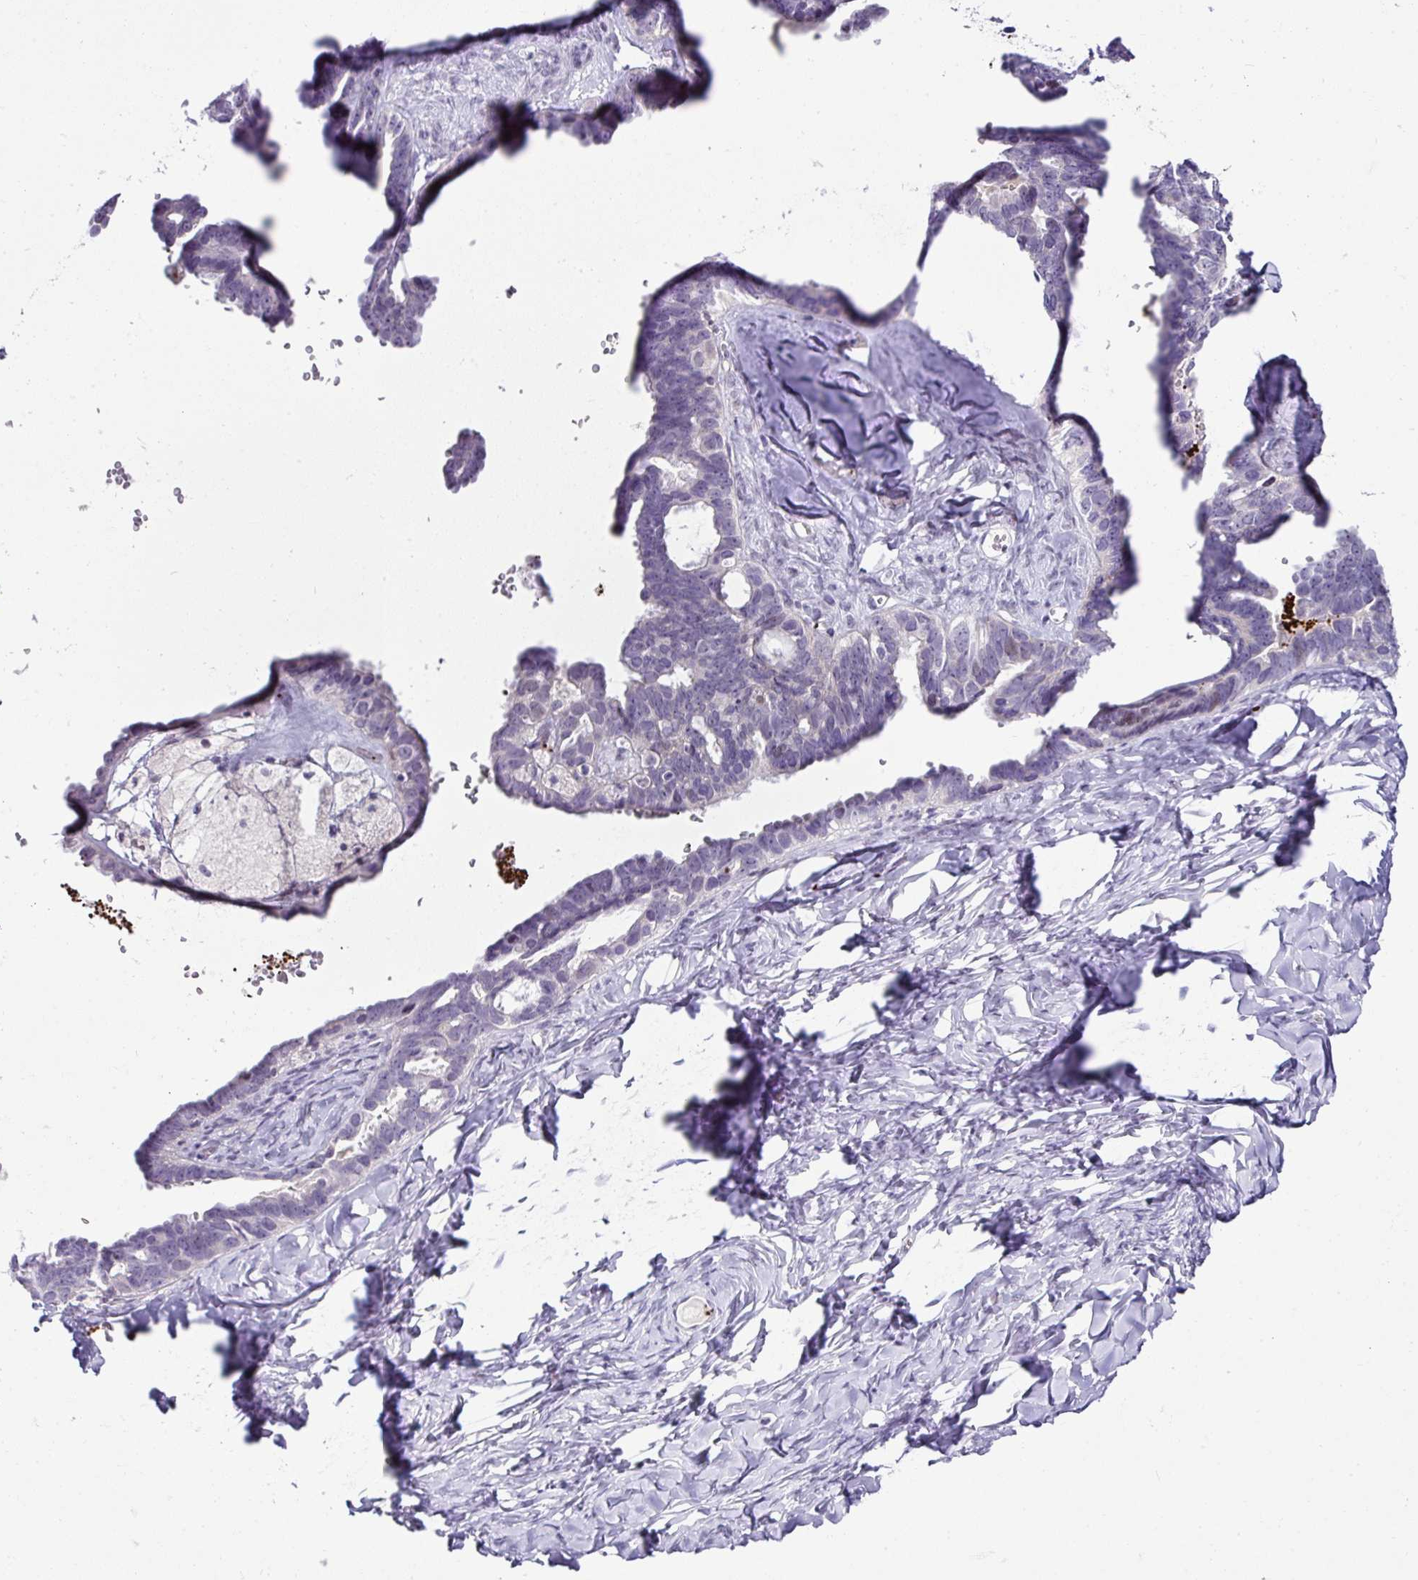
{"staining": {"intensity": "negative", "quantity": "none", "location": "none"}, "tissue": "ovarian cancer", "cell_type": "Tumor cells", "image_type": "cancer", "snomed": [{"axis": "morphology", "description": "Cystadenocarcinoma, serous, NOS"}, {"axis": "topography", "description": "Ovary"}], "caption": "DAB immunohistochemical staining of human ovarian cancer demonstrates no significant expression in tumor cells. The staining is performed using DAB brown chromogen with nuclei counter-stained in using hematoxylin.", "gene": "CMTM5", "patient": {"sex": "female", "age": 69}}